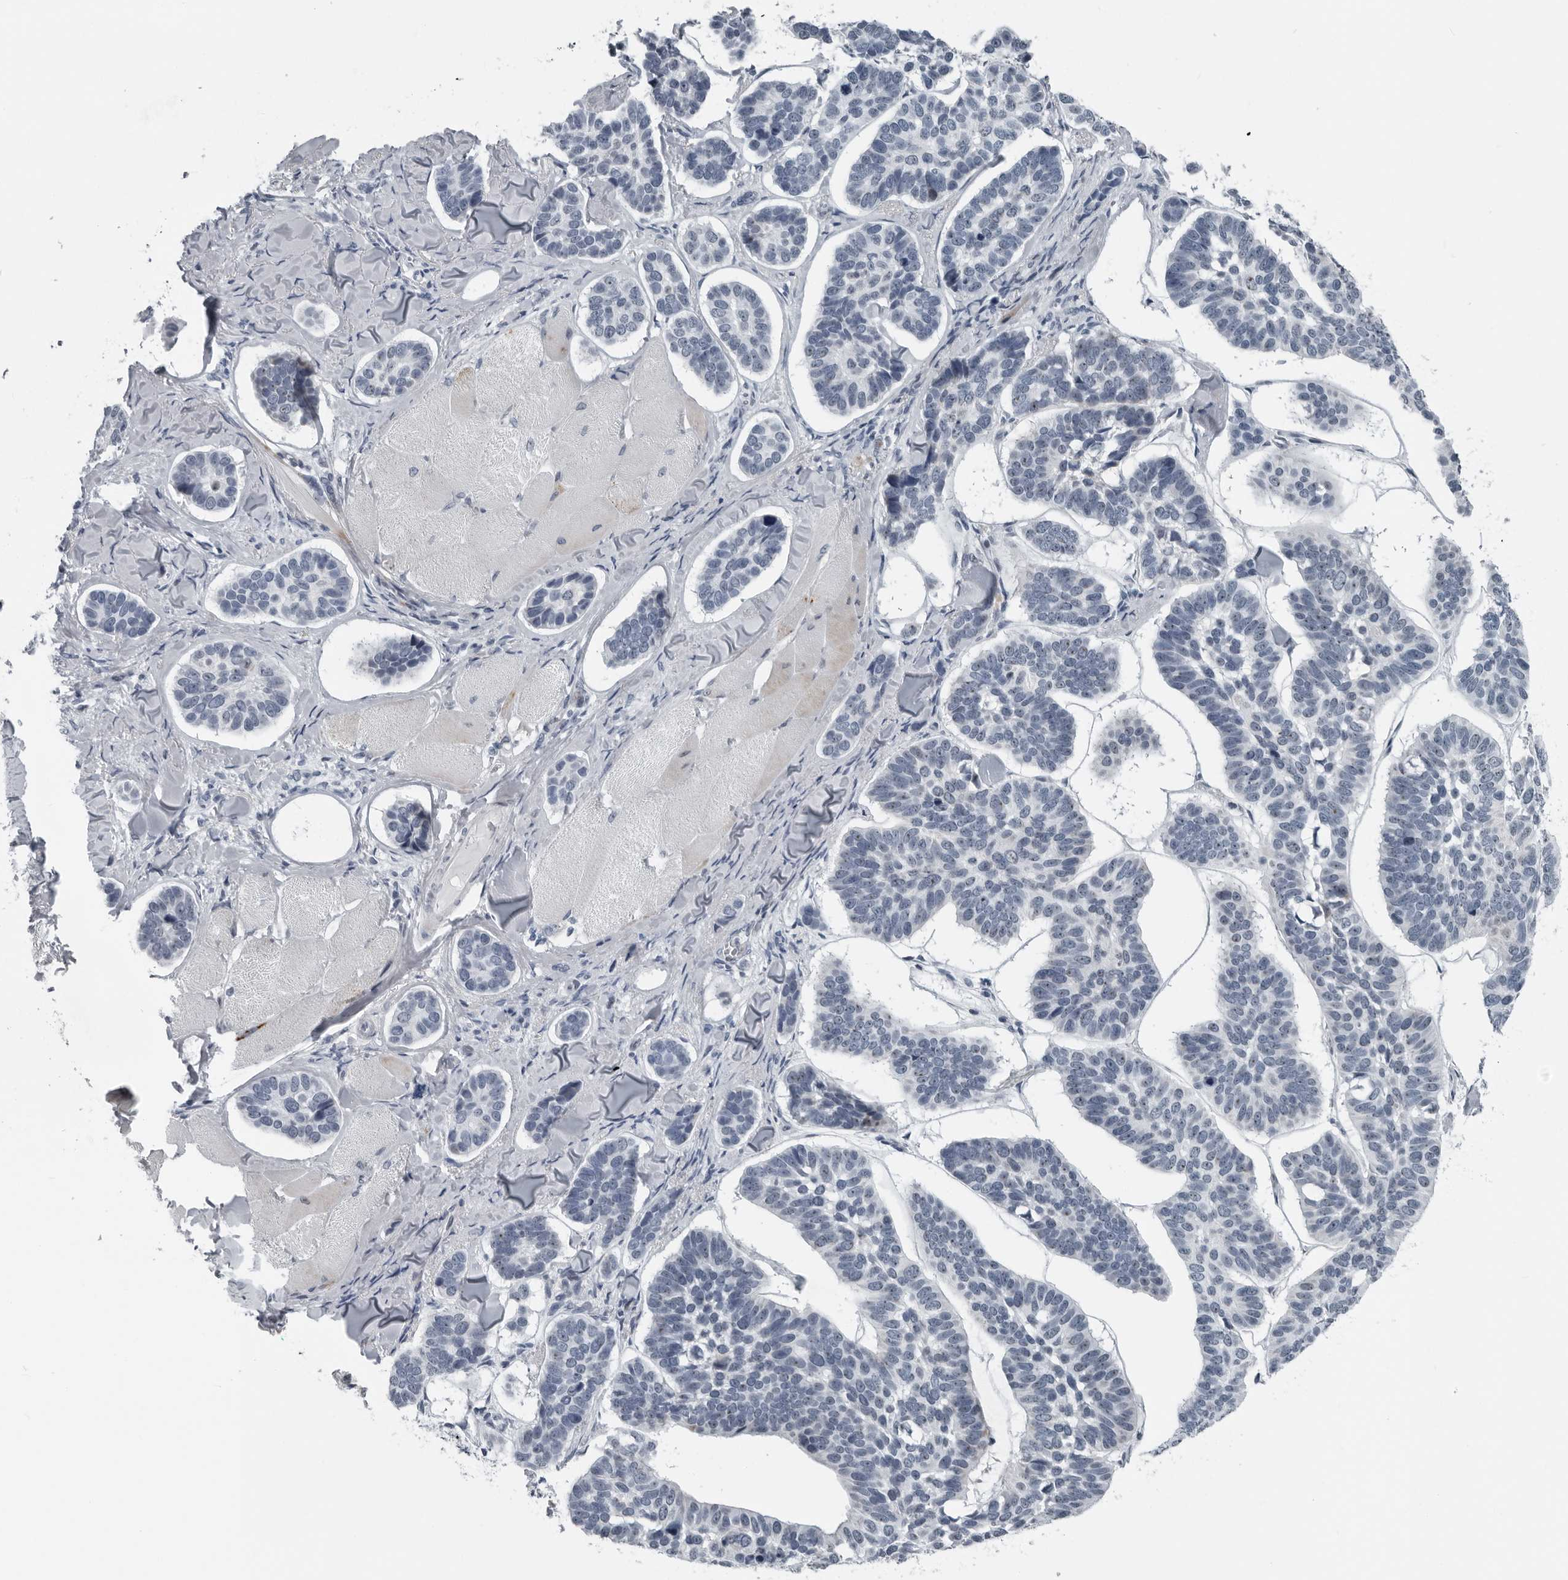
{"staining": {"intensity": "negative", "quantity": "none", "location": "none"}, "tissue": "skin cancer", "cell_type": "Tumor cells", "image_type": "cancer", "snomed": [{"axis": "morphology", "description": "Basal cell carcinoma"}, {"axis": "topography", "description": "Skin"}], "caption": "Human skin cancer (basal cell carcinoma) stained for a protein using immunohistochemistry (IHC) demonstrates no positivity in tumor cells.", "gene": "PDCD11", "patient": {"sex": "male", "age": 62}}